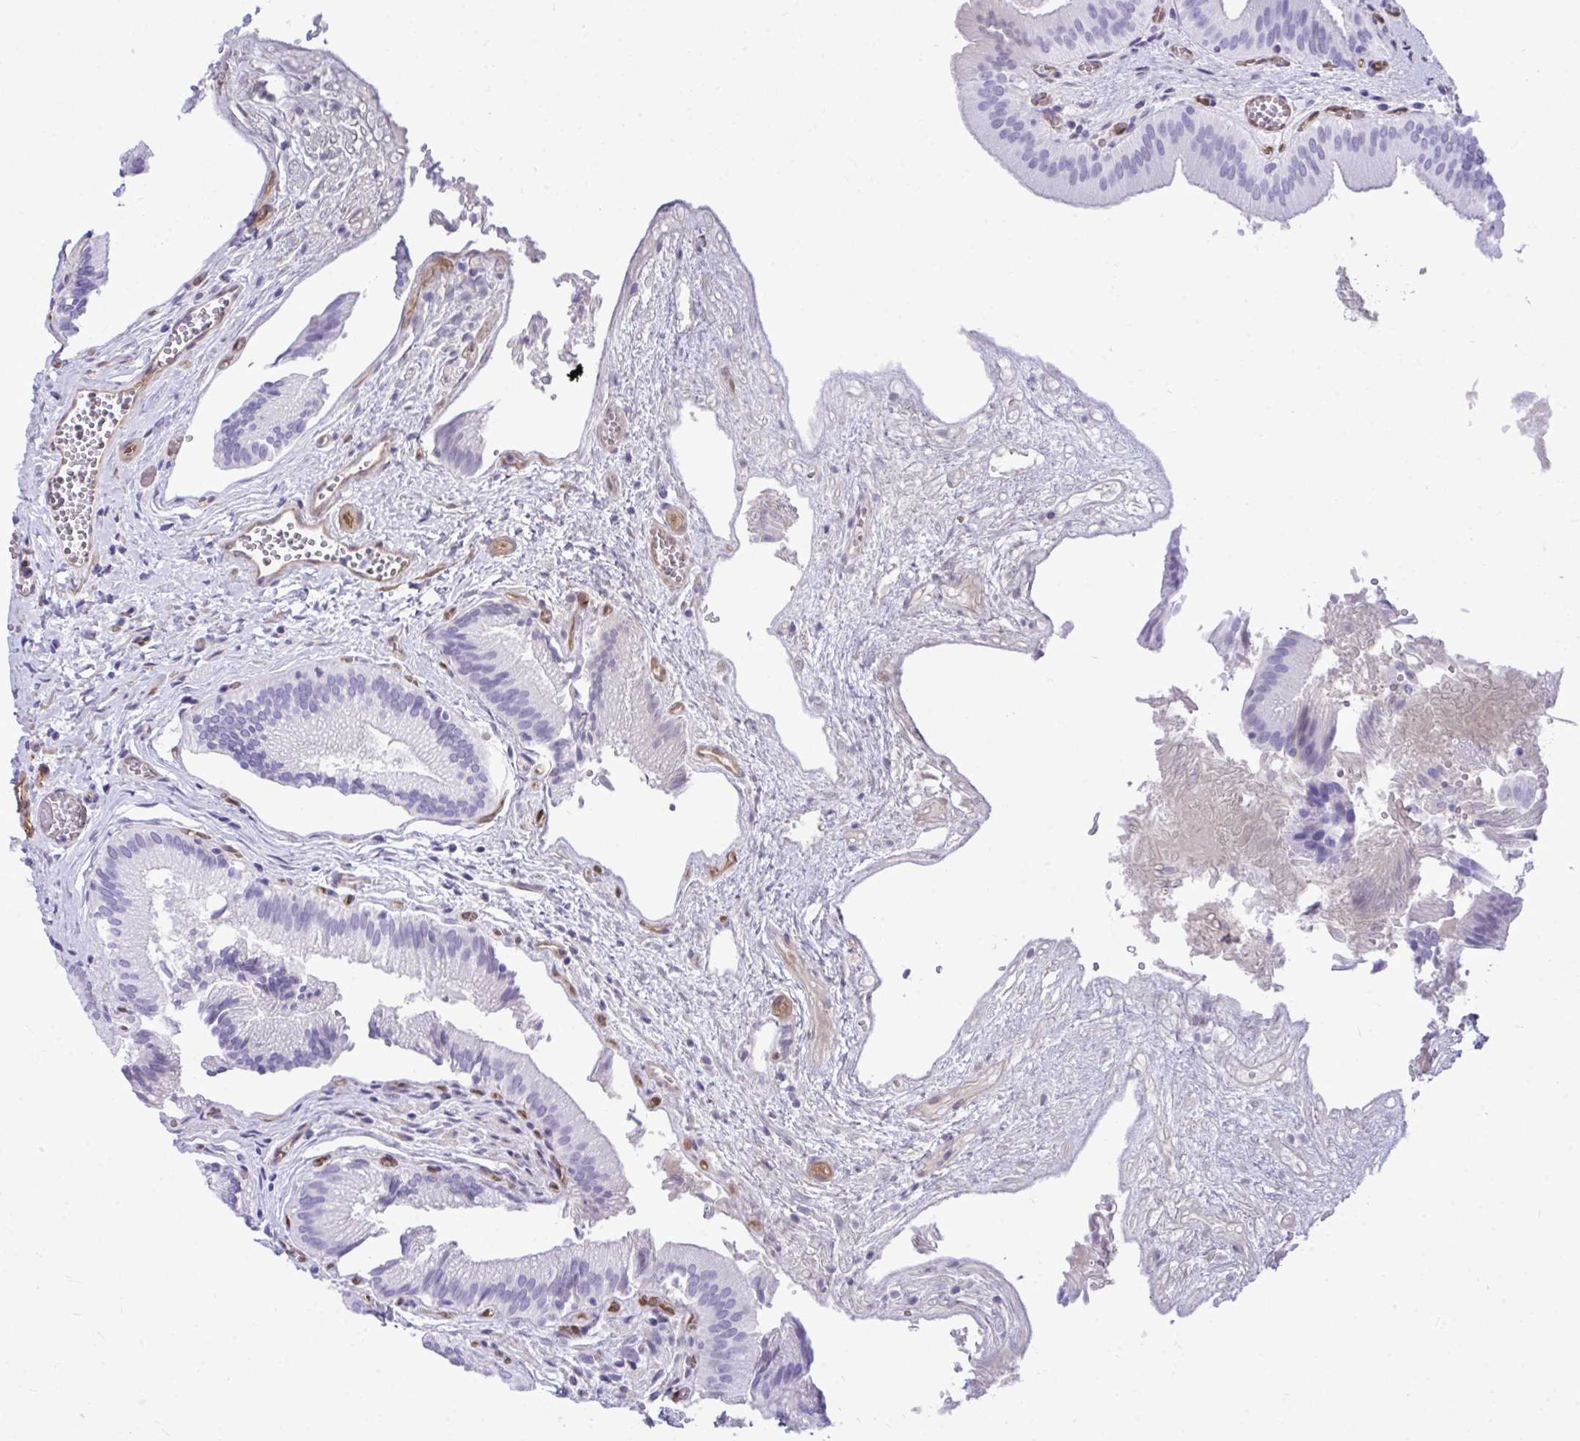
{"staining": {"intensity": "negative", "quantity": "none", "location": "none"}, "tissue": "gallbladder", "cell_type": "Glandular cells", "image_type": "normal", "snomed": [{"axis": "morphology", "description": "Normal tissue, NOS"}, {"axis": "topography", "description": "Gallbladder"}], "caption": "Unremarkable gallbladder was stained to show a protein in brown. There is no significant expression in glandular cells. Nuclei are stained in blue.", "gene": "LIMS2", "patient": {"sex": "male", "age": 17}}